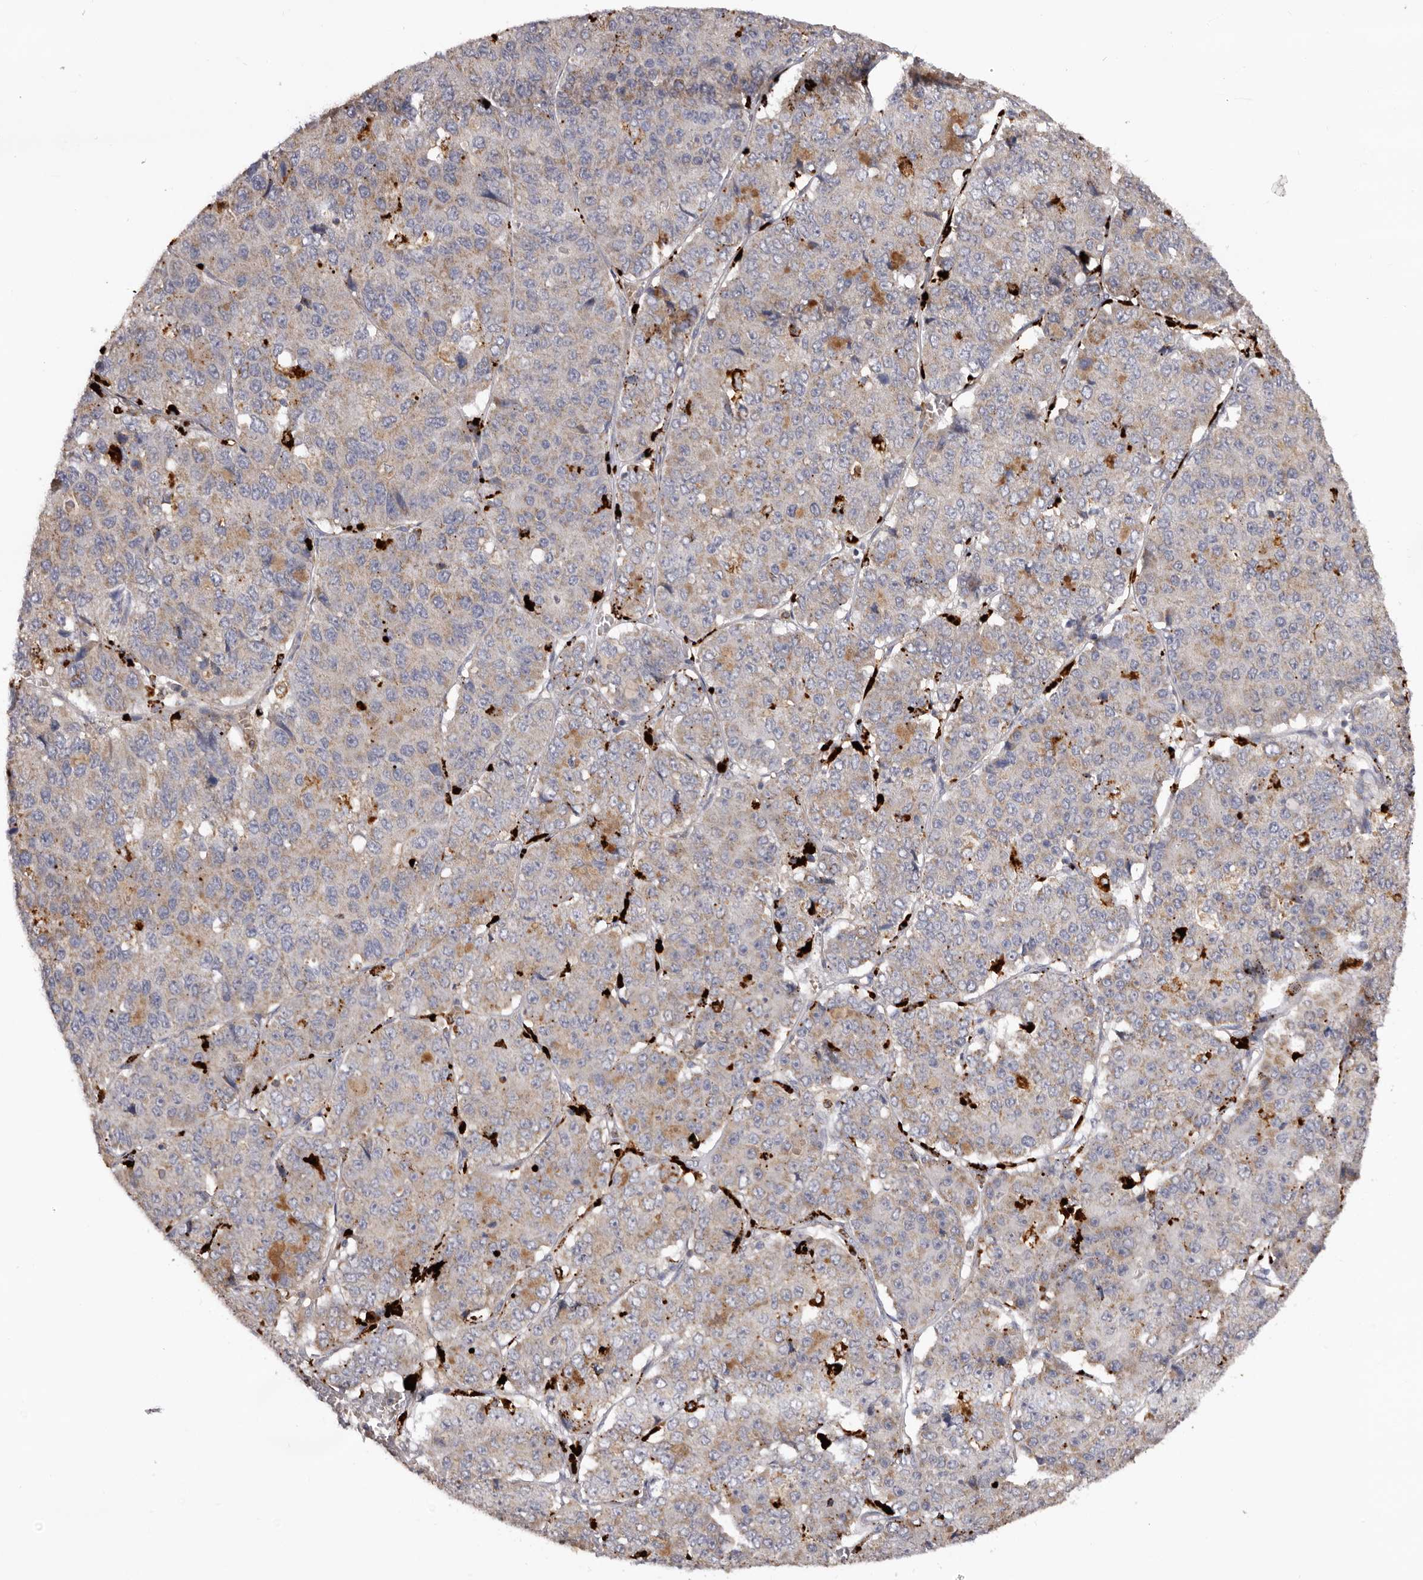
{"staining": {"intensity": "weak", "quantity": "25%-75%", "location": "cytoplasmic/membranous"}, "tissue": "pancreatic cancer", "cell_type": "Tumor cells", "image_type": "cancer", "snomed": [{"axis": "morphology", "description": "Adenocarcinoma, NOS"}, {"axis": "topography", "description": "Pancreas"}], "caption": "Tumor cells exhibit low levels of weak cytoplasmic/membranous staining in about 25%-75% of cells in pancreatic adenocarcinoma.", "gene": "MECR", "patient": {"sex": "male", "age": 50}}